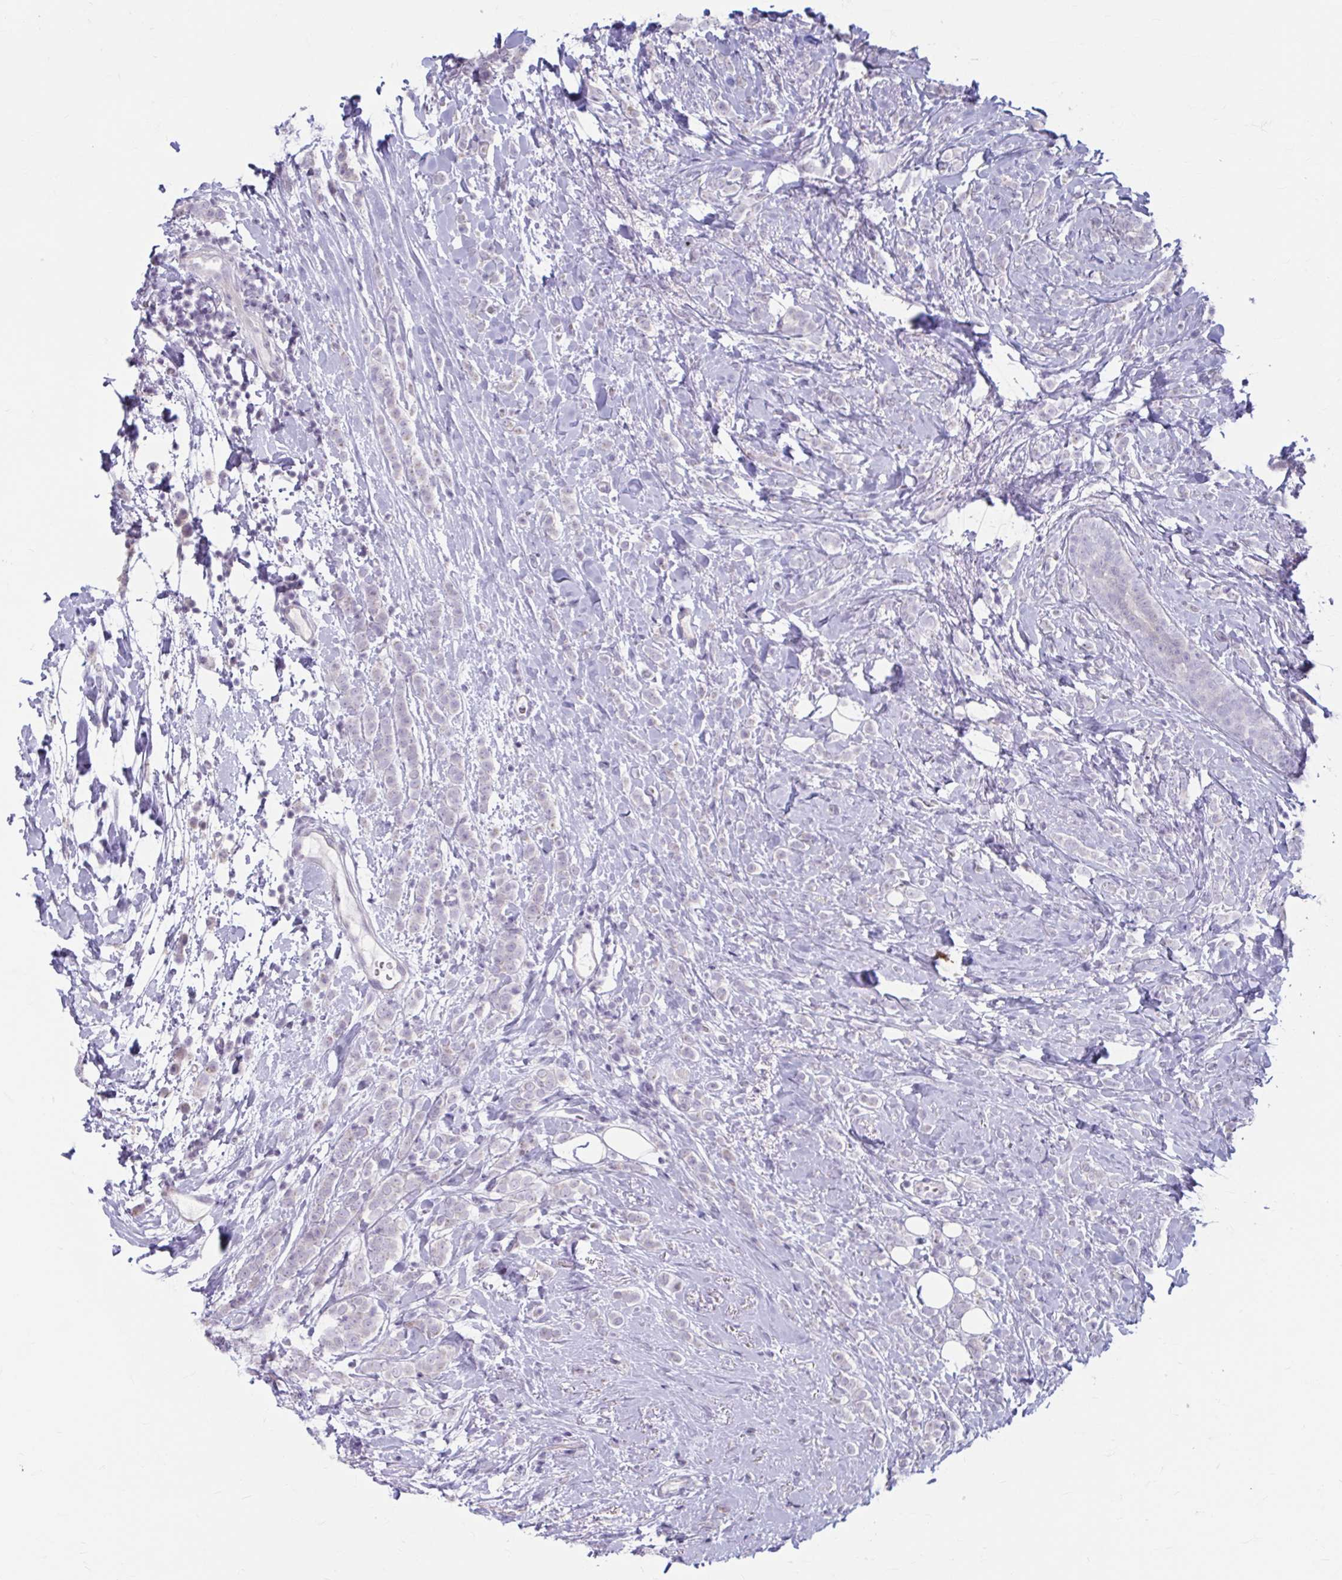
{"staining": {"intensity": "negative", "quantity": "none", "location": "none"}, "tissue": "breast cancer", "cell_type": "Tumor cells", "image_type": "cancer", "snomed": [{"axis": "morphology", "description": "Lobular carcinoma"}, {"axis": "topography", "description": "Breast"}], "caption": "The image shows no significant staining in tumor cells of lobular carcinoma (breast). (Stains: DAB immunohistochemistry (IHC) with hematoxylin counter stain, Microscopy: brightfield microscopy at high magnification).", "gene": "MSMO1", "patient": {"sex": "female", "age": 49}}